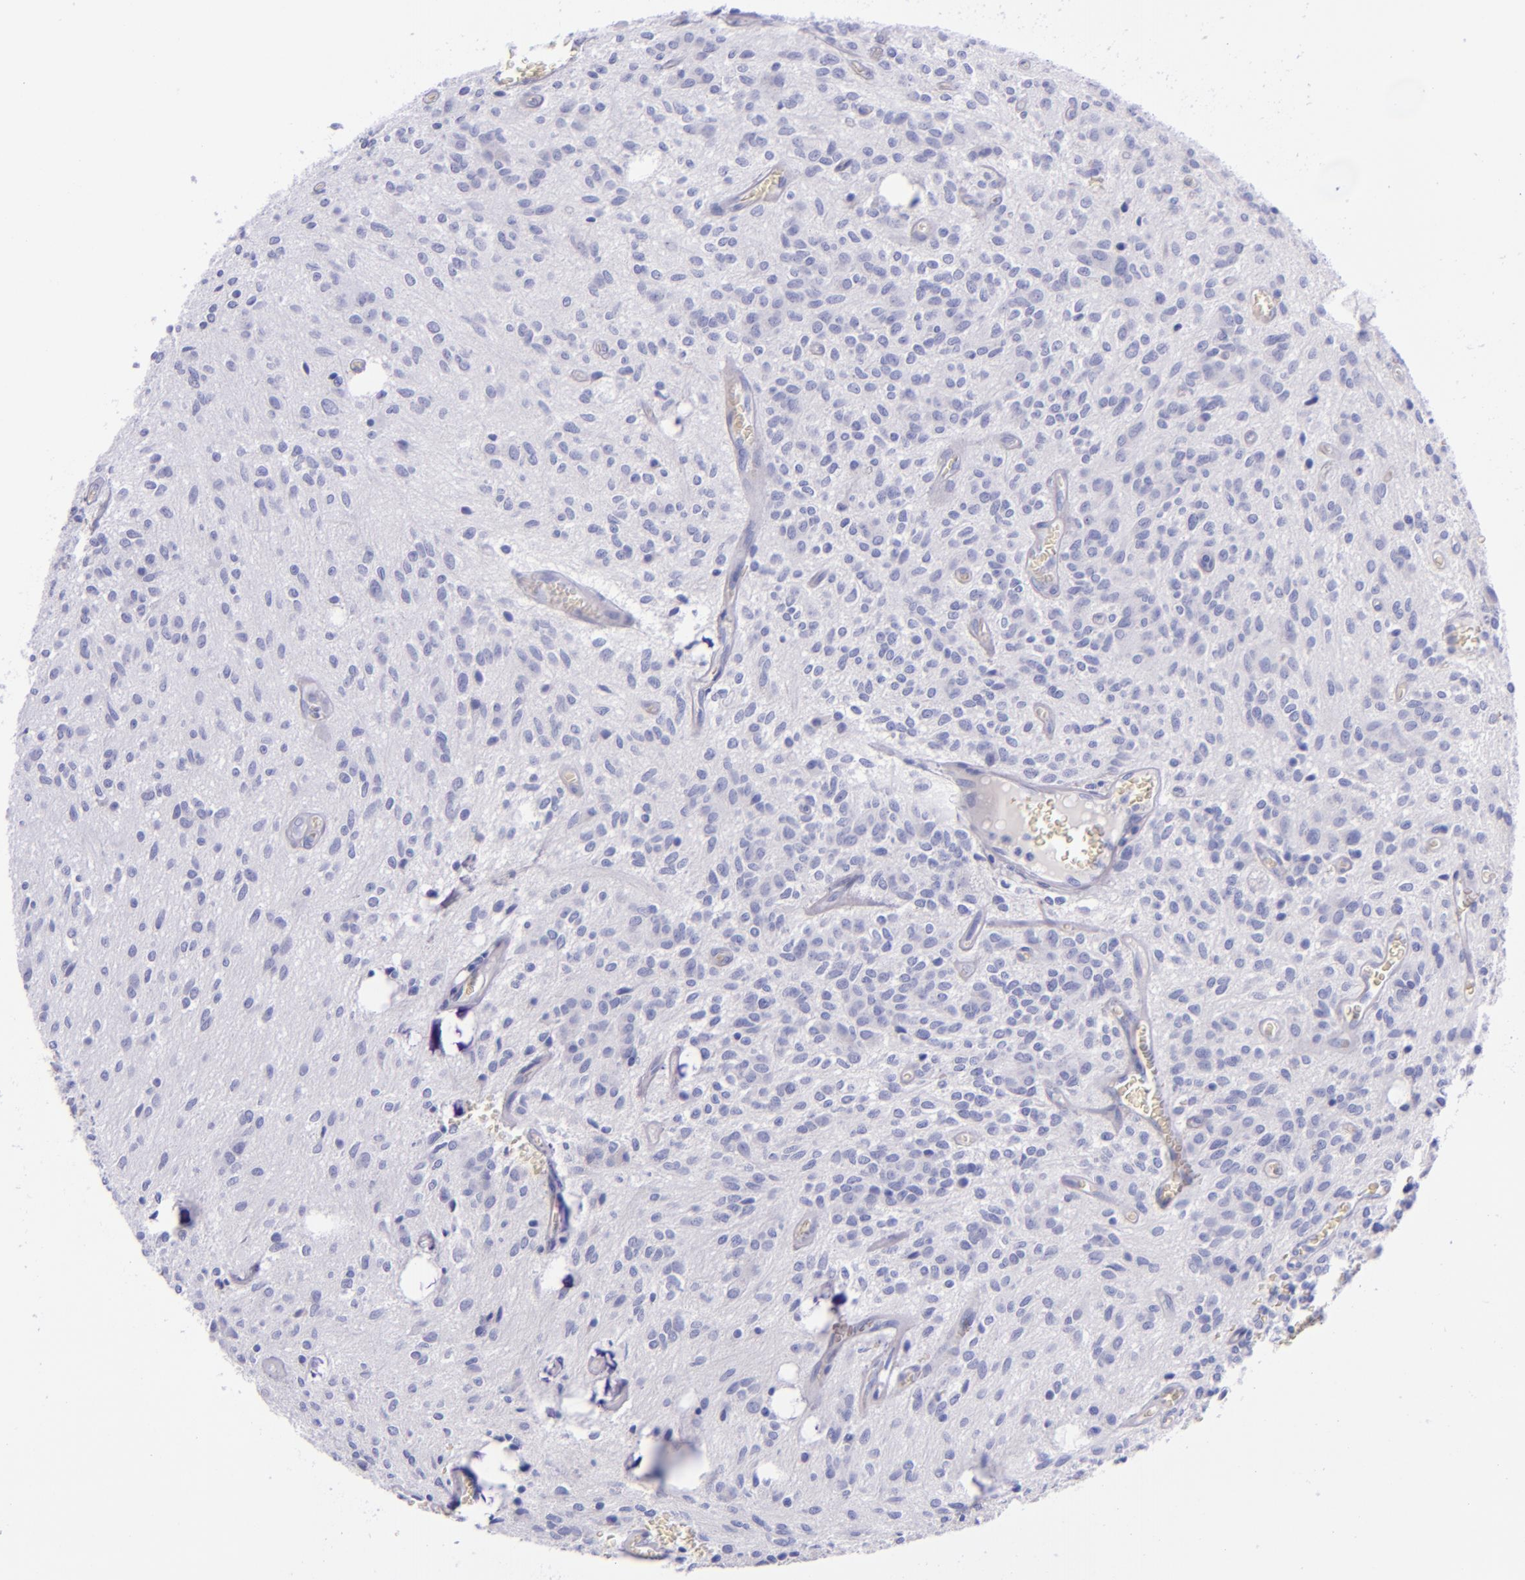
{"staining": {"intensity": "negative", "quantity": "none", "location": "none"}, "tissue": "glioma", "cell_type": "Tumor cells", "image_type": "cancer", "snomed": [{"axis": "morphology", "description": "Glioma, malignant, Low grade"}, {"axis": "topography", "description": "Brain"}], "caption": "Malignant glioma (low-grade) was stained to show a protein in brown. There is no significant staining in tumor cells.", "gene": "LAG3", "patient": {"sex": "female", "age": 15}}